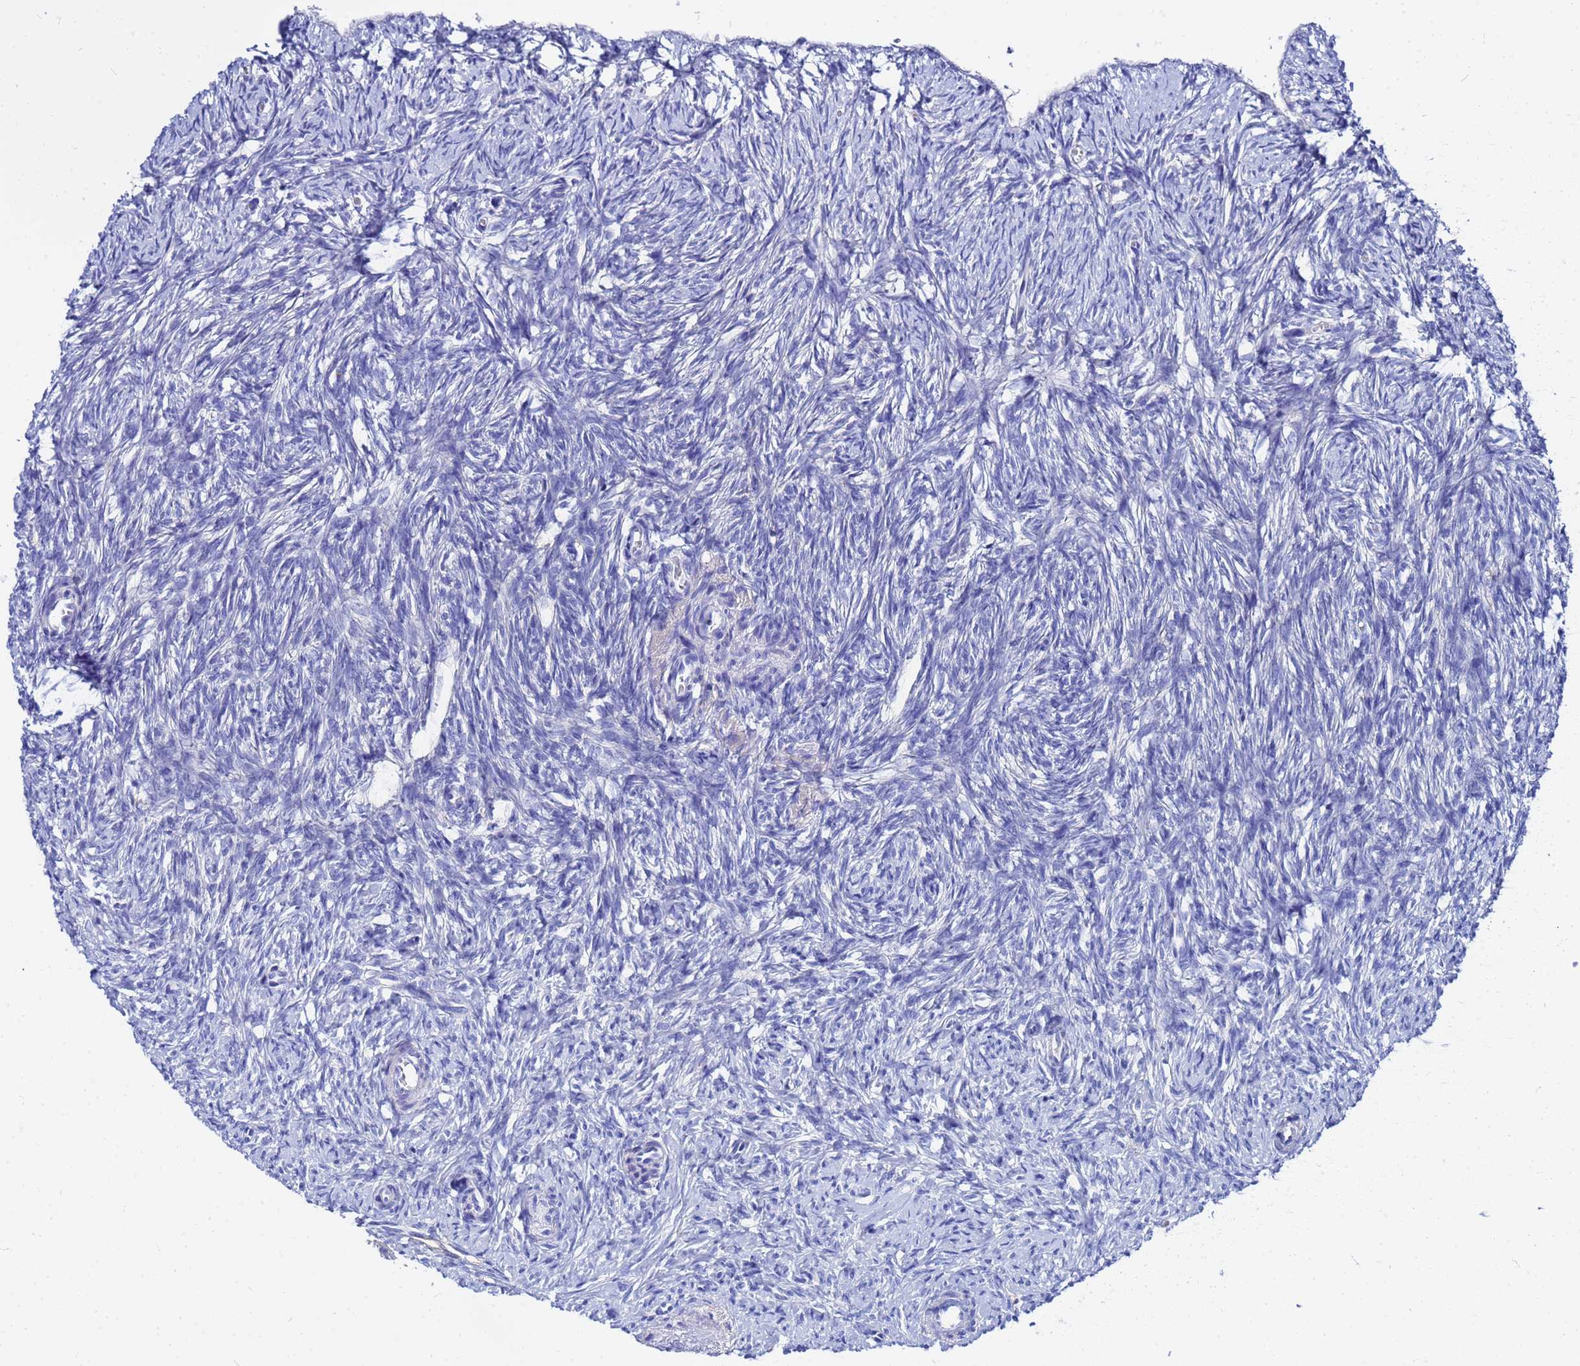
{"staining": {"intensity": "negative", "quantity": "none", "location": "none"}, "tissue": "ovary", "cell_type": "Ovarian stroma cells", "image_type": "normal", "snomed": [{"axis": "morphology", "description": "Normal tissue, NOS"}, {"axis": "topography", "description": "Ovary"}], "caption": "The immunohistochemistry (IHC) micrograph has no significant staining in ovarian stroma cells of ovary.", "gene": "AQP12A", "patient": {"sex": "female", "age": 51}}